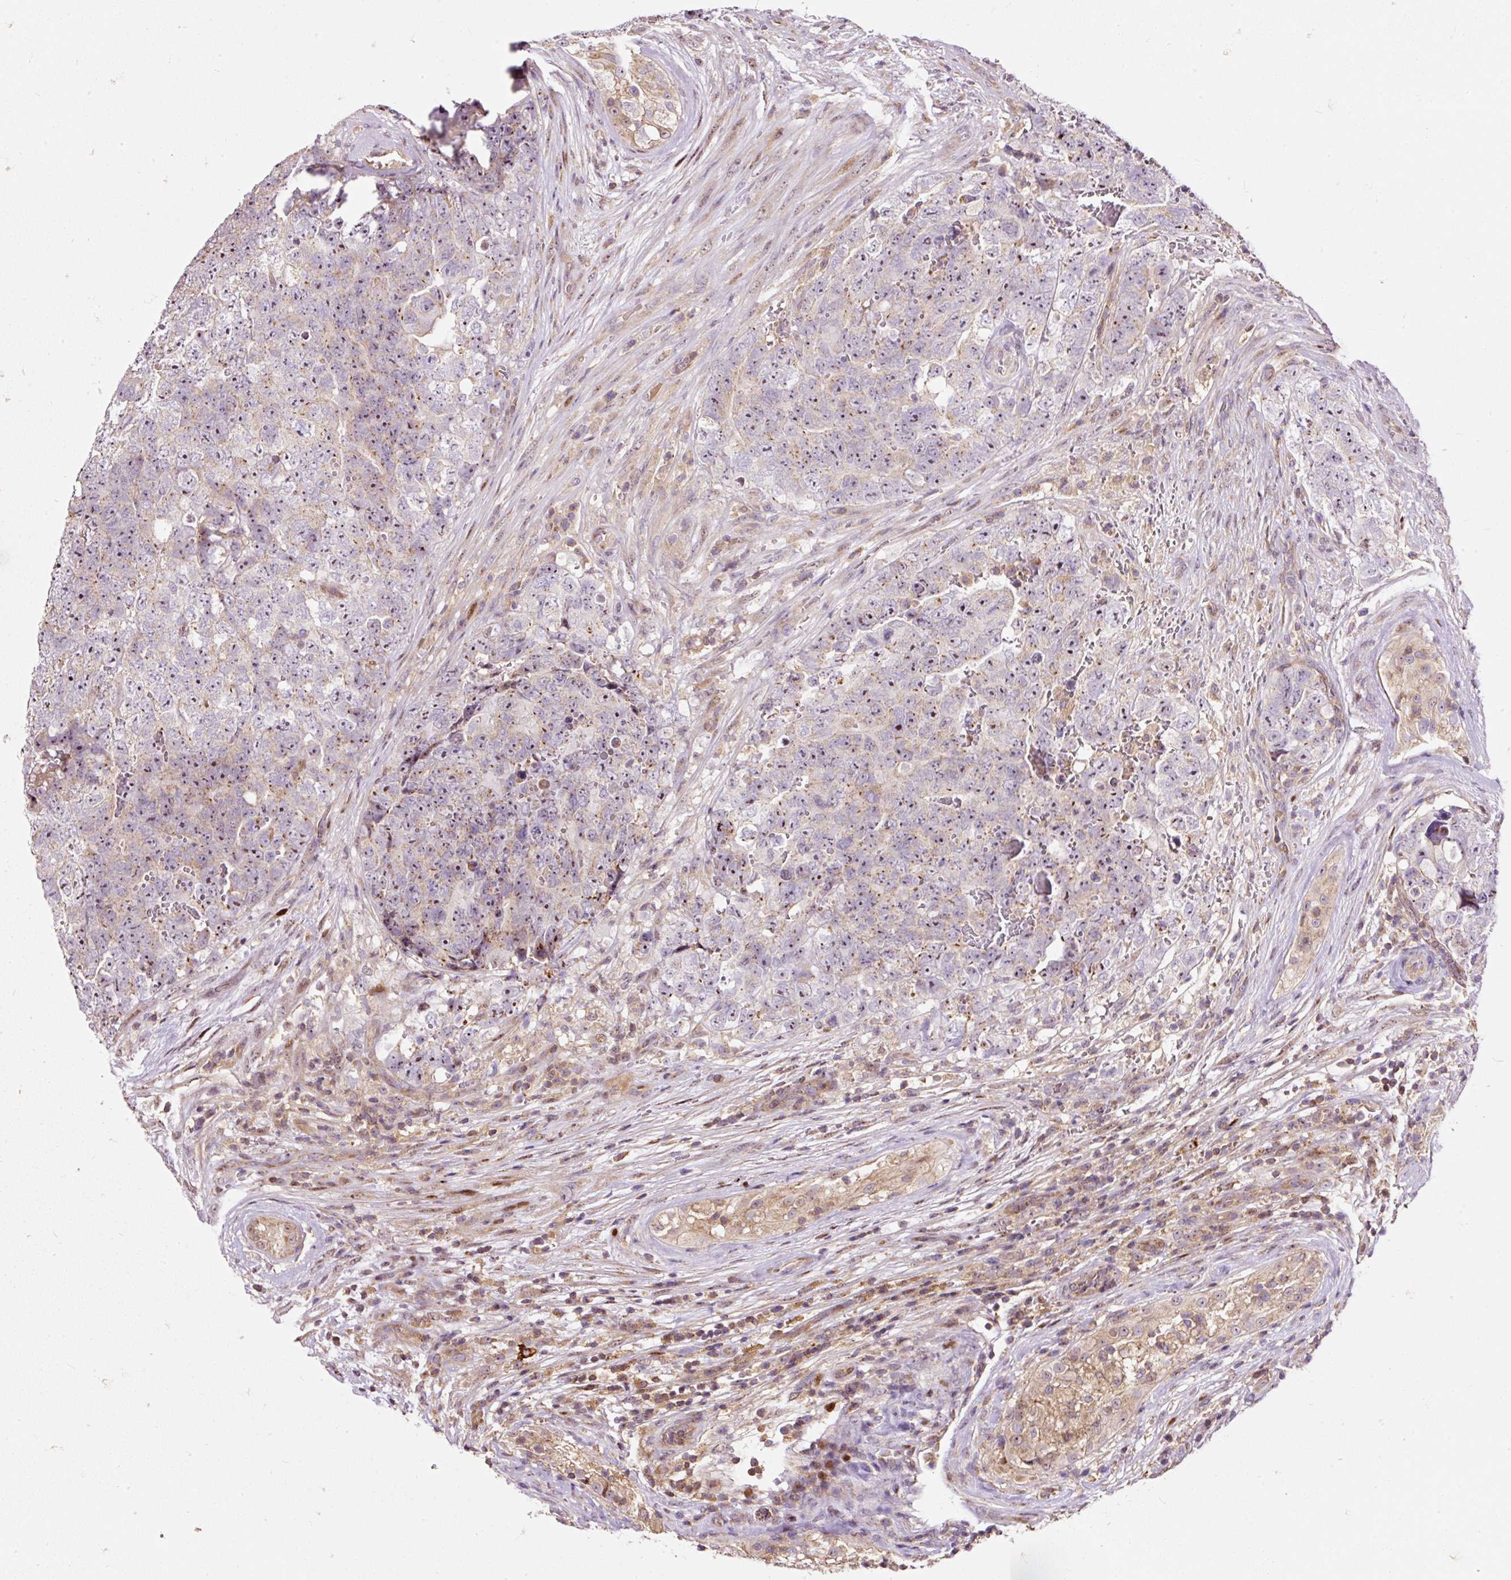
{"staining": {"intensity": "moderate", "quantity": ">75%", "location": "nuclear"}, "tissue": "testis cancer", "cell_type": "Tumor cells", "image_type": "cancer", "snomed": [{"axis": "morphology", "description": "Seminoma, NOS"}, {"axis": "morphology", "description": "Teratoma, malignant, NOS"}, {"axis": "topography", "description": "Testis"}], "caption": "The photomicrograph shows a brown stain indicating the presence of a protein in the nuclear of tumor cells in teratoma (malignant) (testis).", "gene": "BOLA3", "patient": {"sex": "male", "age": 34}}